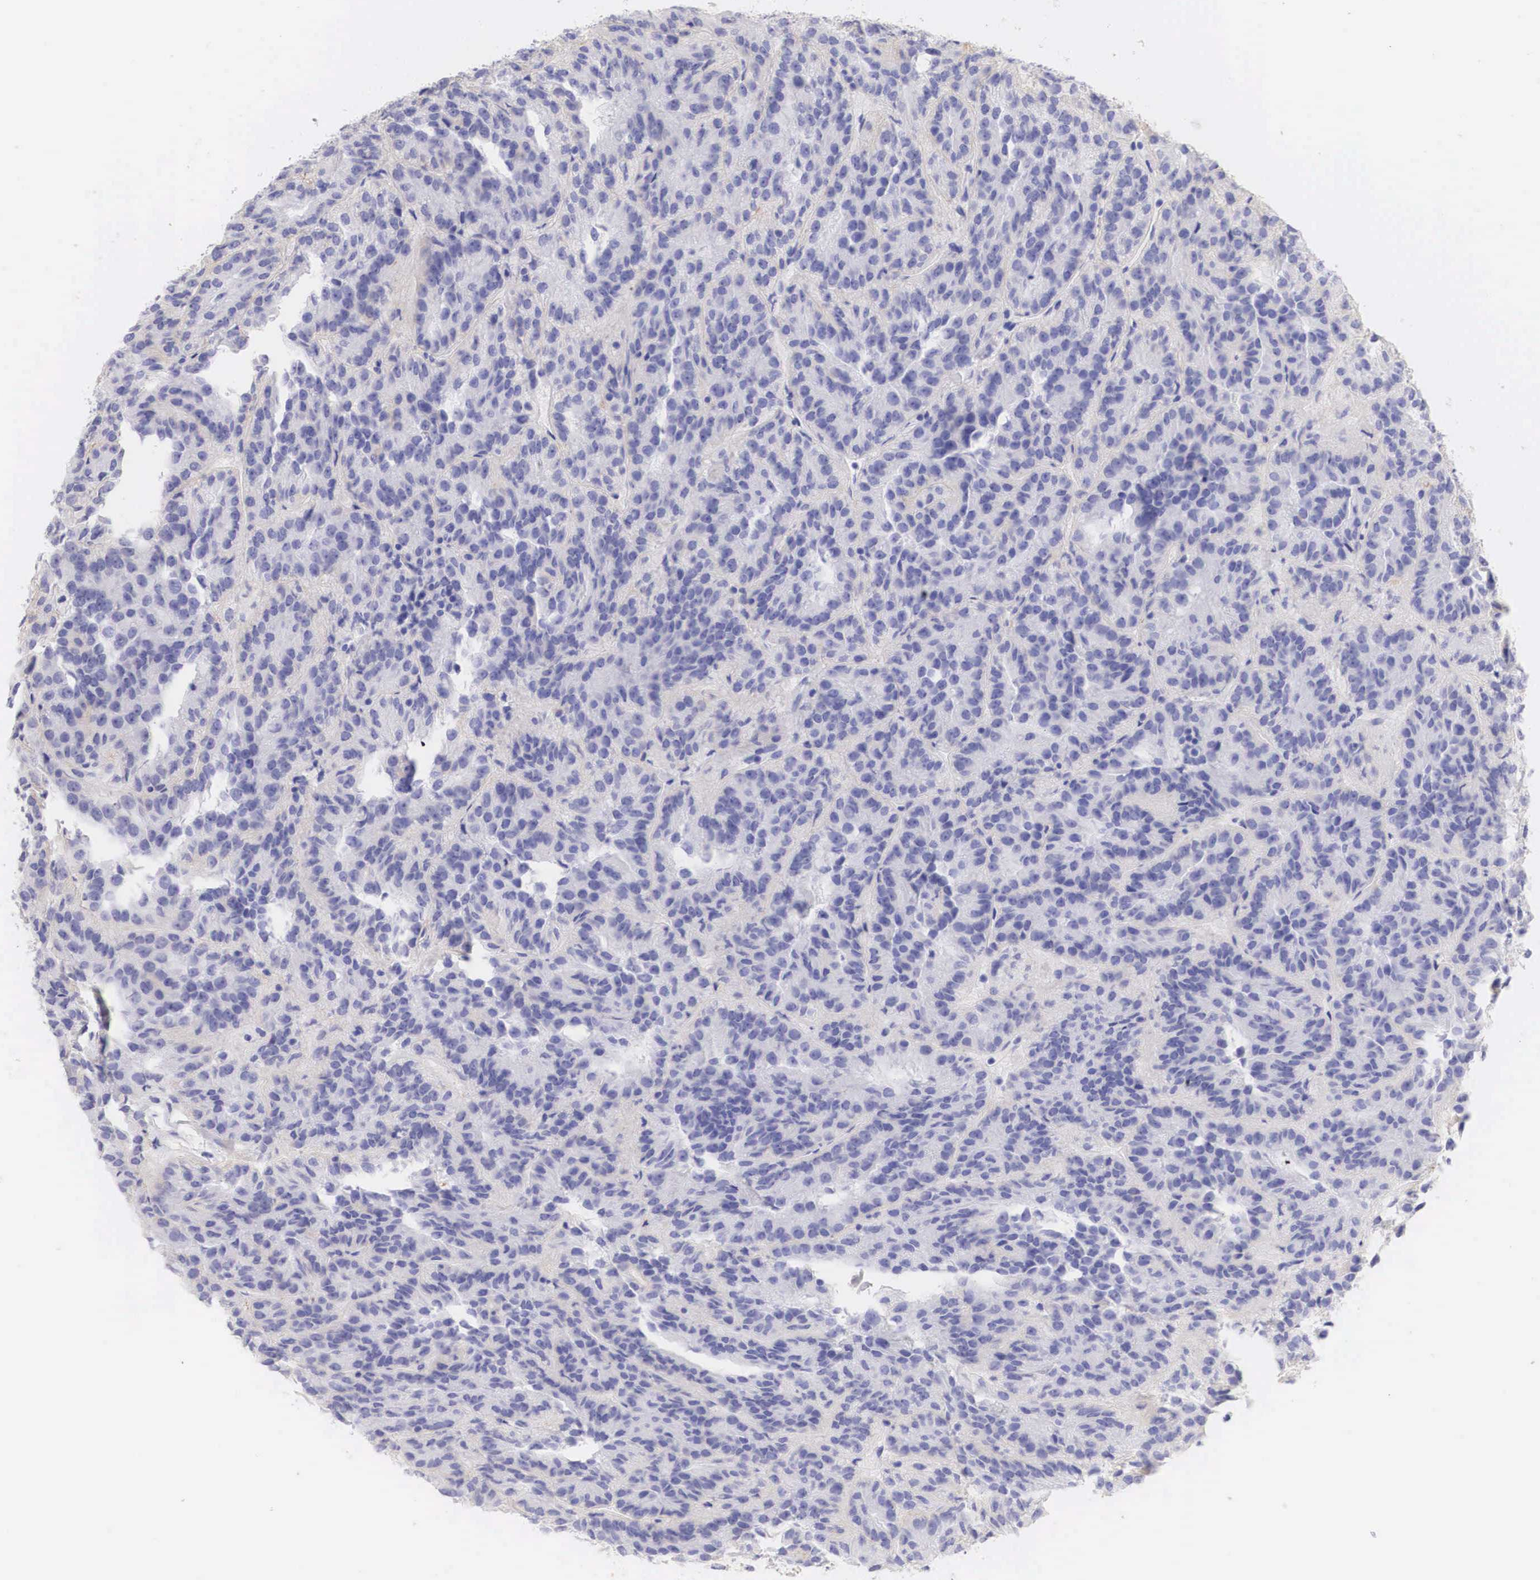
{"staining": {"intensity": "negative", "quantity": "none", "location": "none"}, "tissue": "renal cancer", "cell_type": "Tumor cells", "image_type": "cancer", "snomed": [{"axis": "morphology", "description": "Adenocarcinoma, NOS"}, {"axis": "topography", "description": "Kidney"}], "caption": "An image of renal adenocarcinoma stained for a protein shows no brown staining in tumor cells. The staining is performed using DAB brown chromogen with nuclei counter-stained in using hematoxylin.", "gene": "ERBB2", "patient": {"sex": "male", "age": 46}}